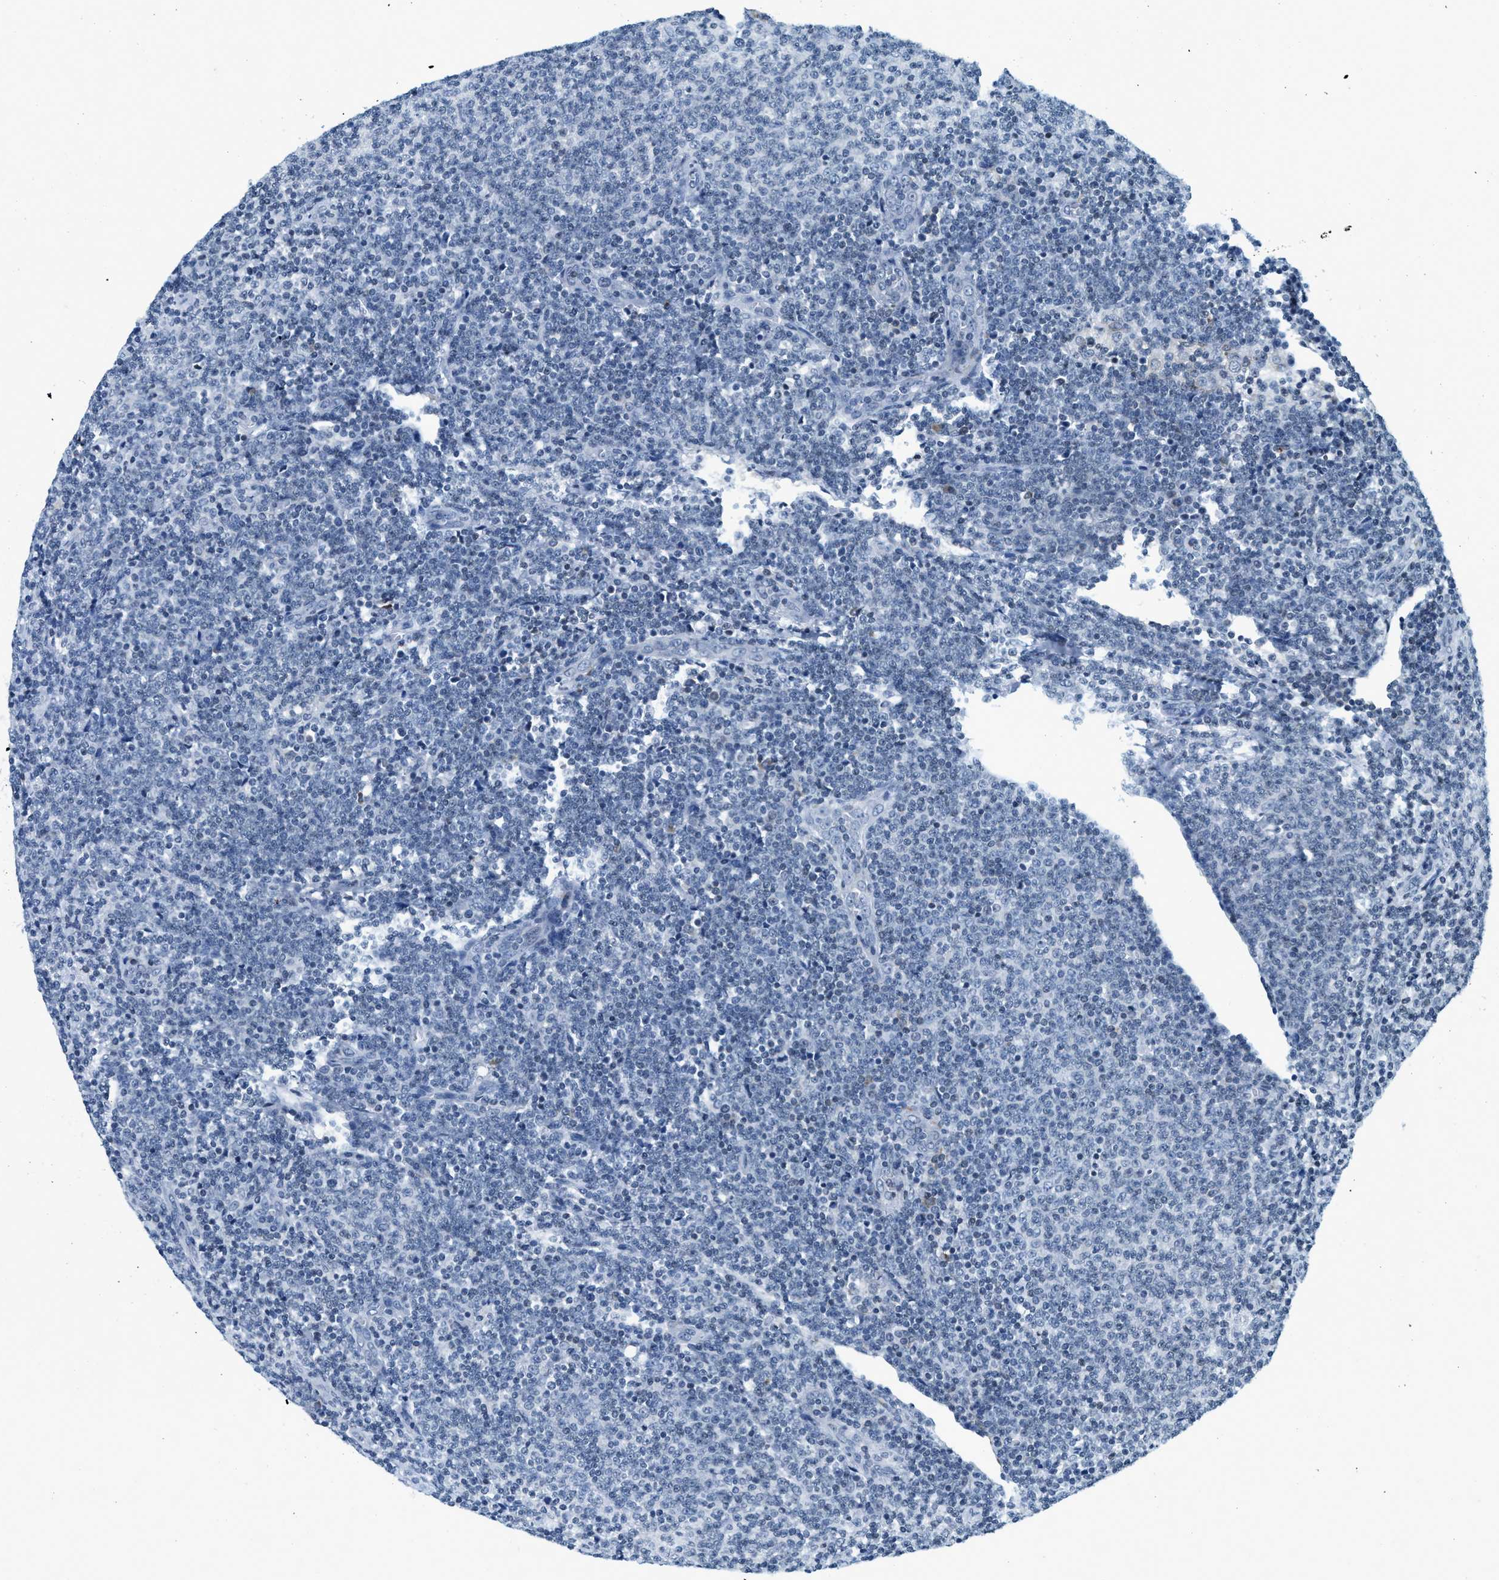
{"staining": {"intensity": "negative", "quantity": "none", "location": "none"}, "tissue": "lymphoma", "cell_type": "Tumor cells", "image_type": "cancer", "snomed": [{"axis": "morphology", "description": "Malignant lymphoma, non-Hodgkin's type, Low grade"}, {"axis": "topography", "description": "Lymph node"}], "caption": "Lymphoma was stained to show a protein in brown. There is no significant staining in tumor cells.", "gene": "UVRAG", "patient": {"sex": "male", "age": 66}}